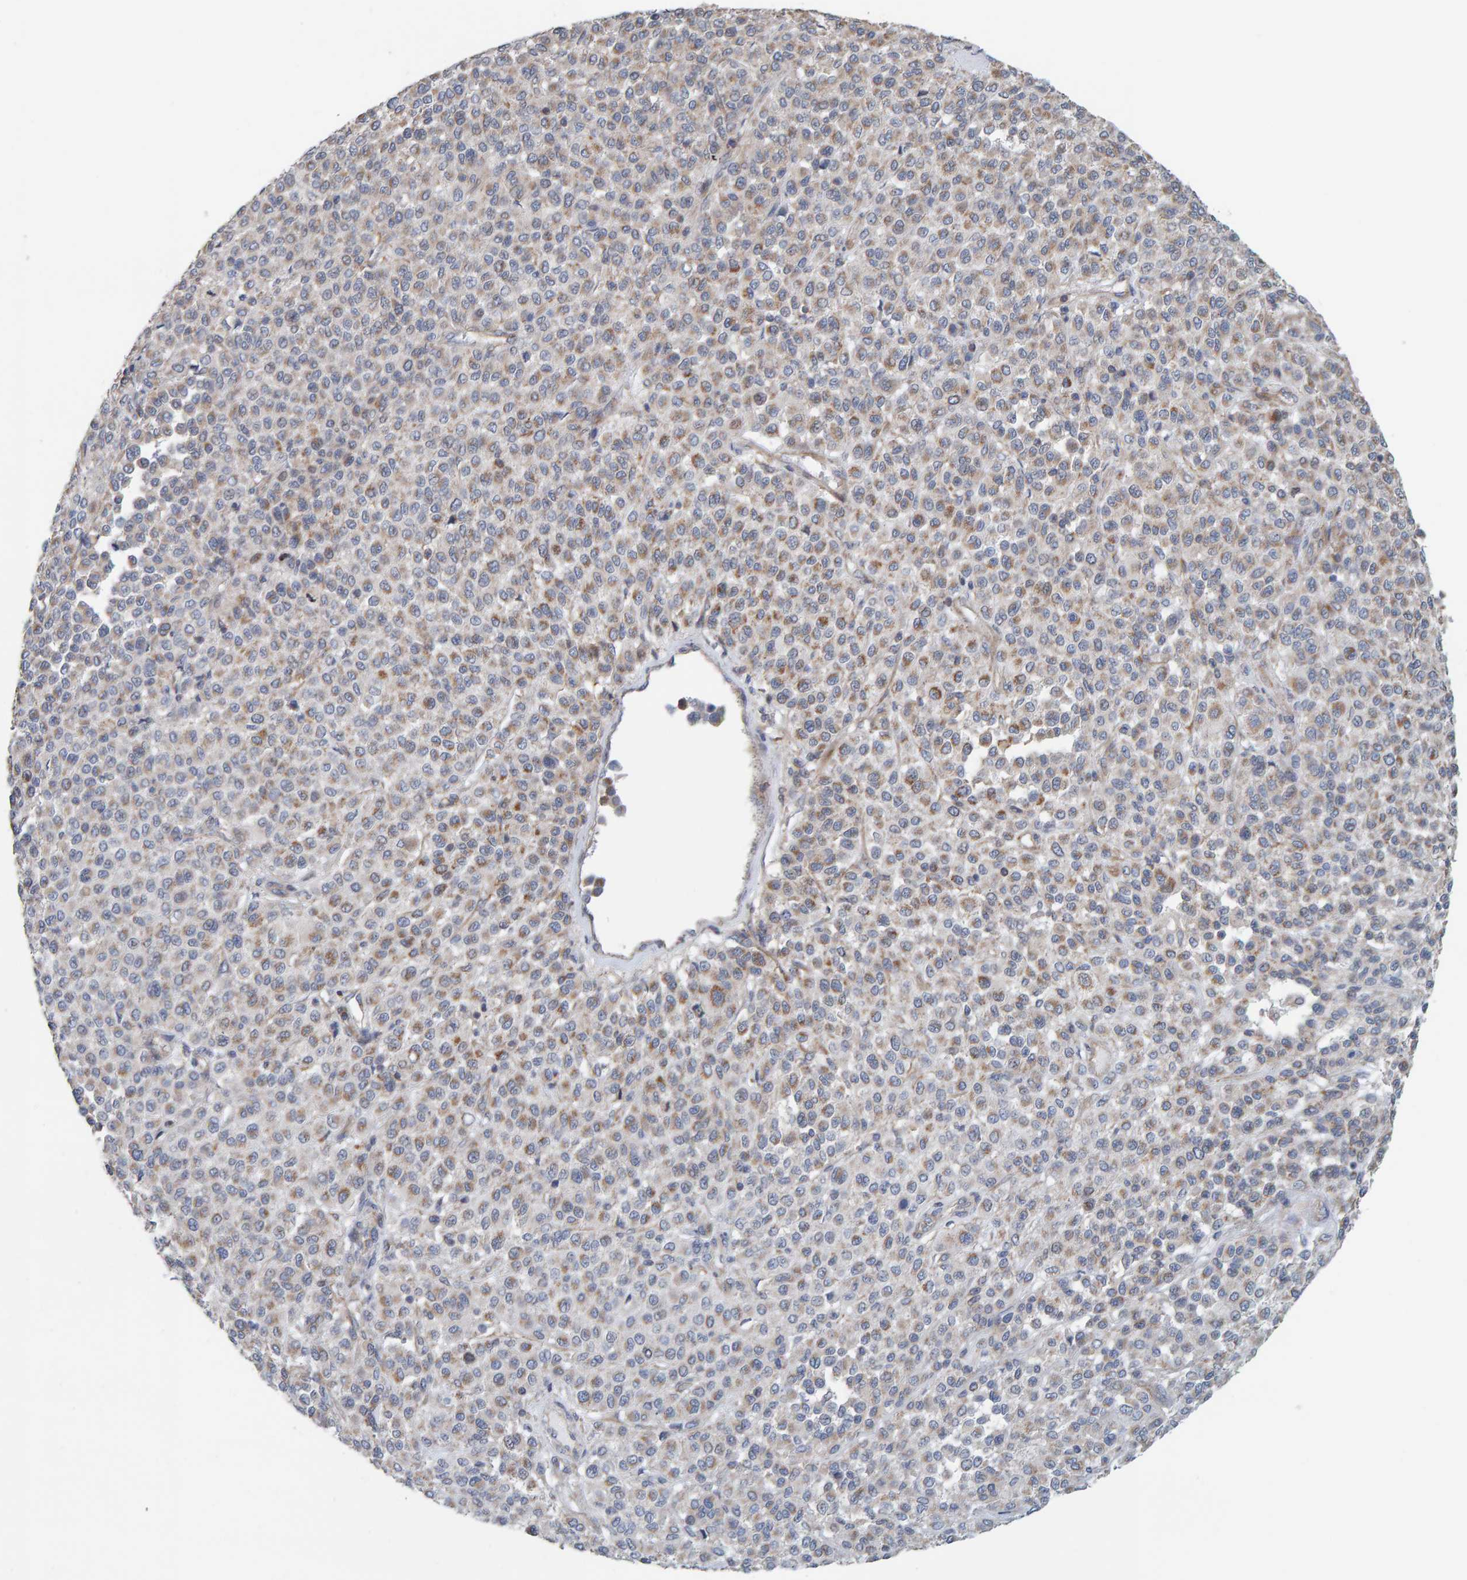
{"staining": {"intensity": "moderate", "quantity": "<25%", "location": "cytoplasmic/membranous"}, "tissue": "melanoma", "cell_type": "Tumor cells", "image_type": "cancer", "snomed": [{"axis": "morphology", "description": "Malignant melanoma, Metastatic site"}, {"axis": "topography", "description": "Pancreas"}], "caption": "Protein expression analysis of malignant melanoma (metastatic site) exhibits moderate cytoplasmic/membranous staining in approximately <25% of tumor cells. (DAB IHC, brown staining for protein, blue staining for nuclei).", "gene": "RGP1", "patient": {"sex": "female", "age": 30}}